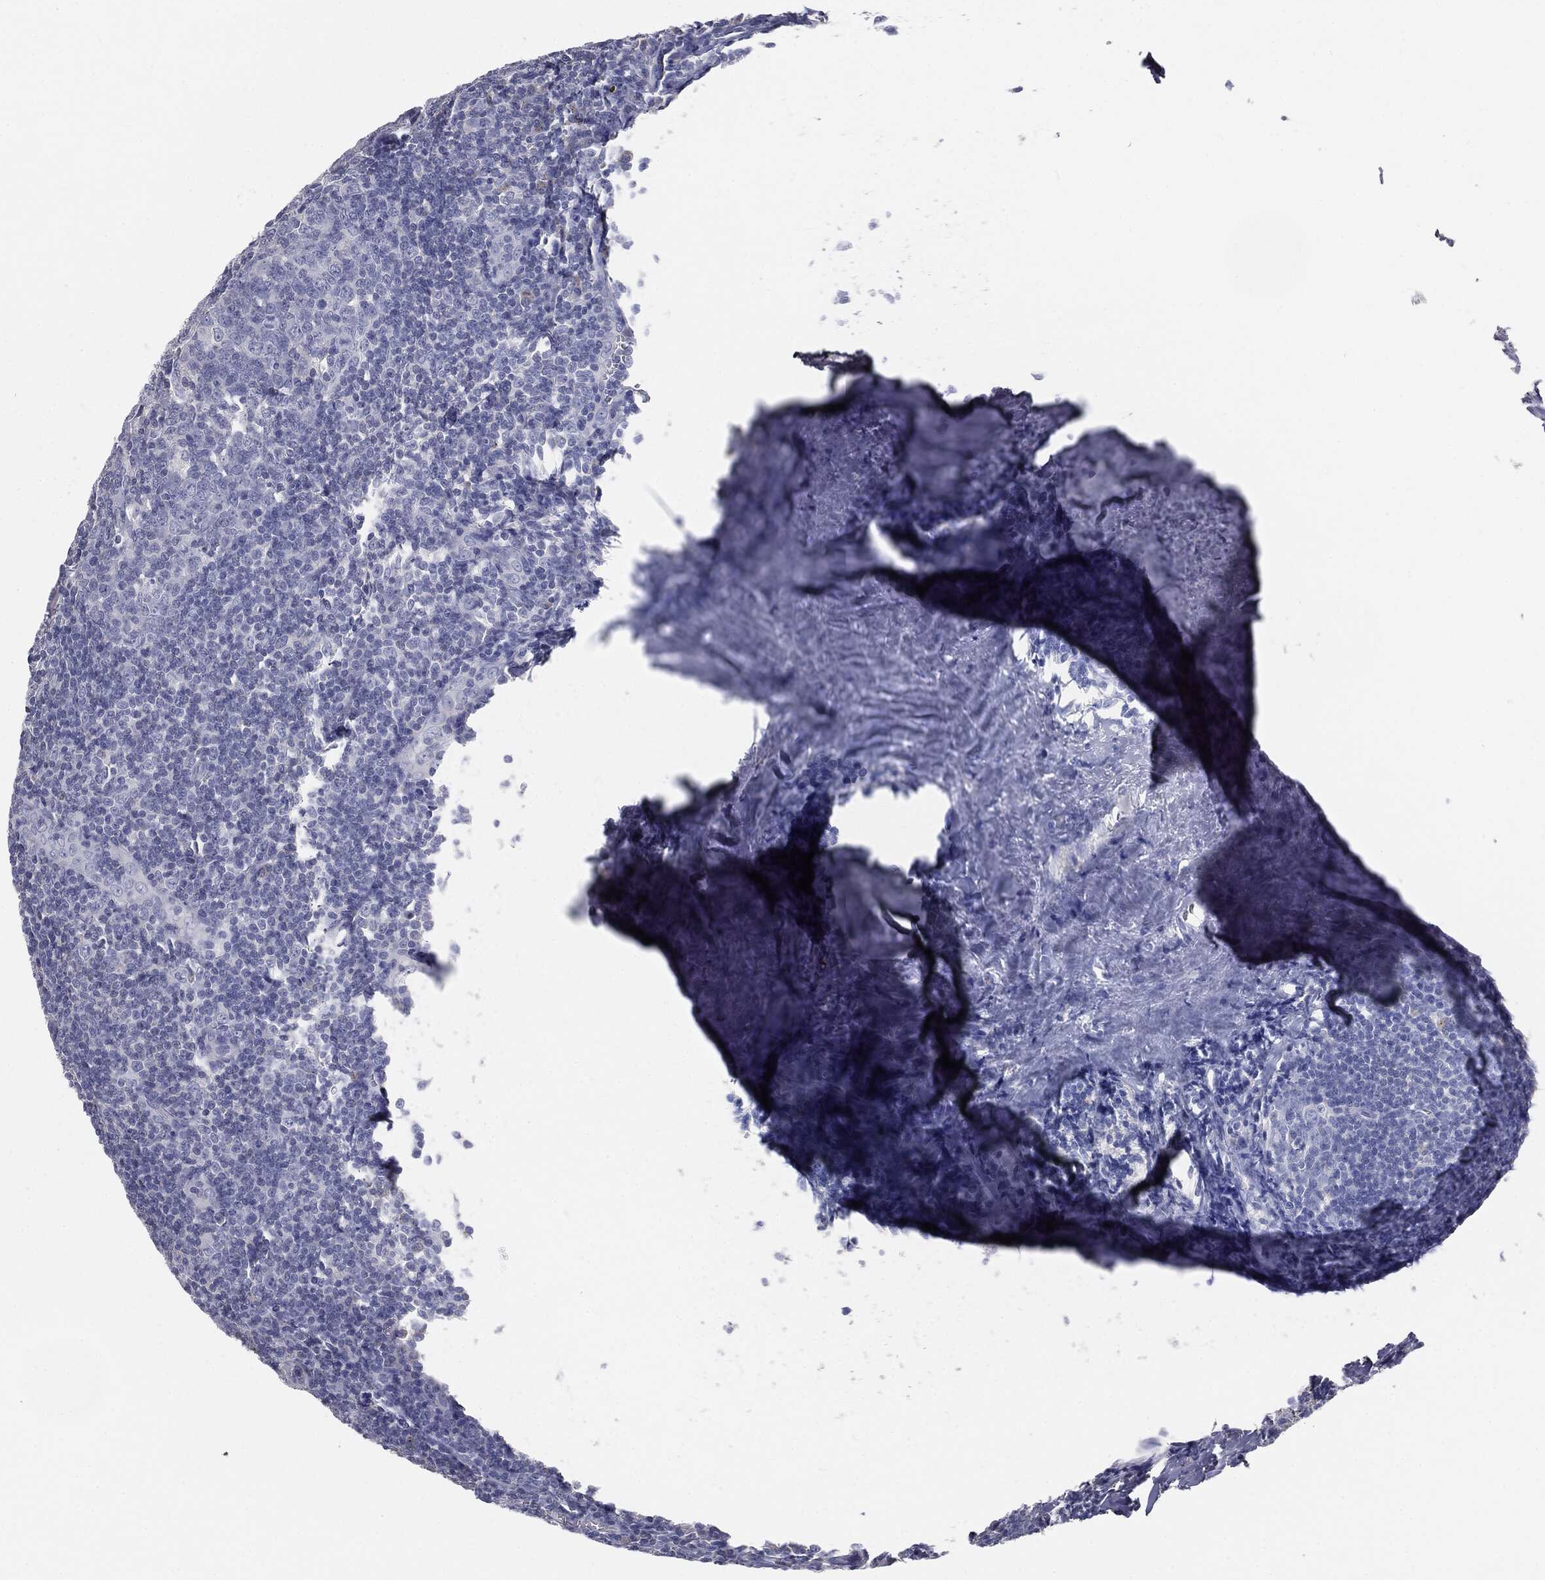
{"staining": {"intensity": "negative", "quantity": "none", "location": "none"}, "tissue": "tonsil", "cell_type": "Germinal center cells", "image_type": "normal", "snomed": [{"axis": "morphology", "description": "Normal tissue, NOS"}, {"axis": "topography", "description": "Tonsil"}], "caption": "Tonsil was stained to show a protein in brown. There is no significant positivity in germinal center cells. (DAB immunohistochemistry (IHC), high magnification).", "gene": "CAV3", "patient": {"sex": "male", "age": 20}}